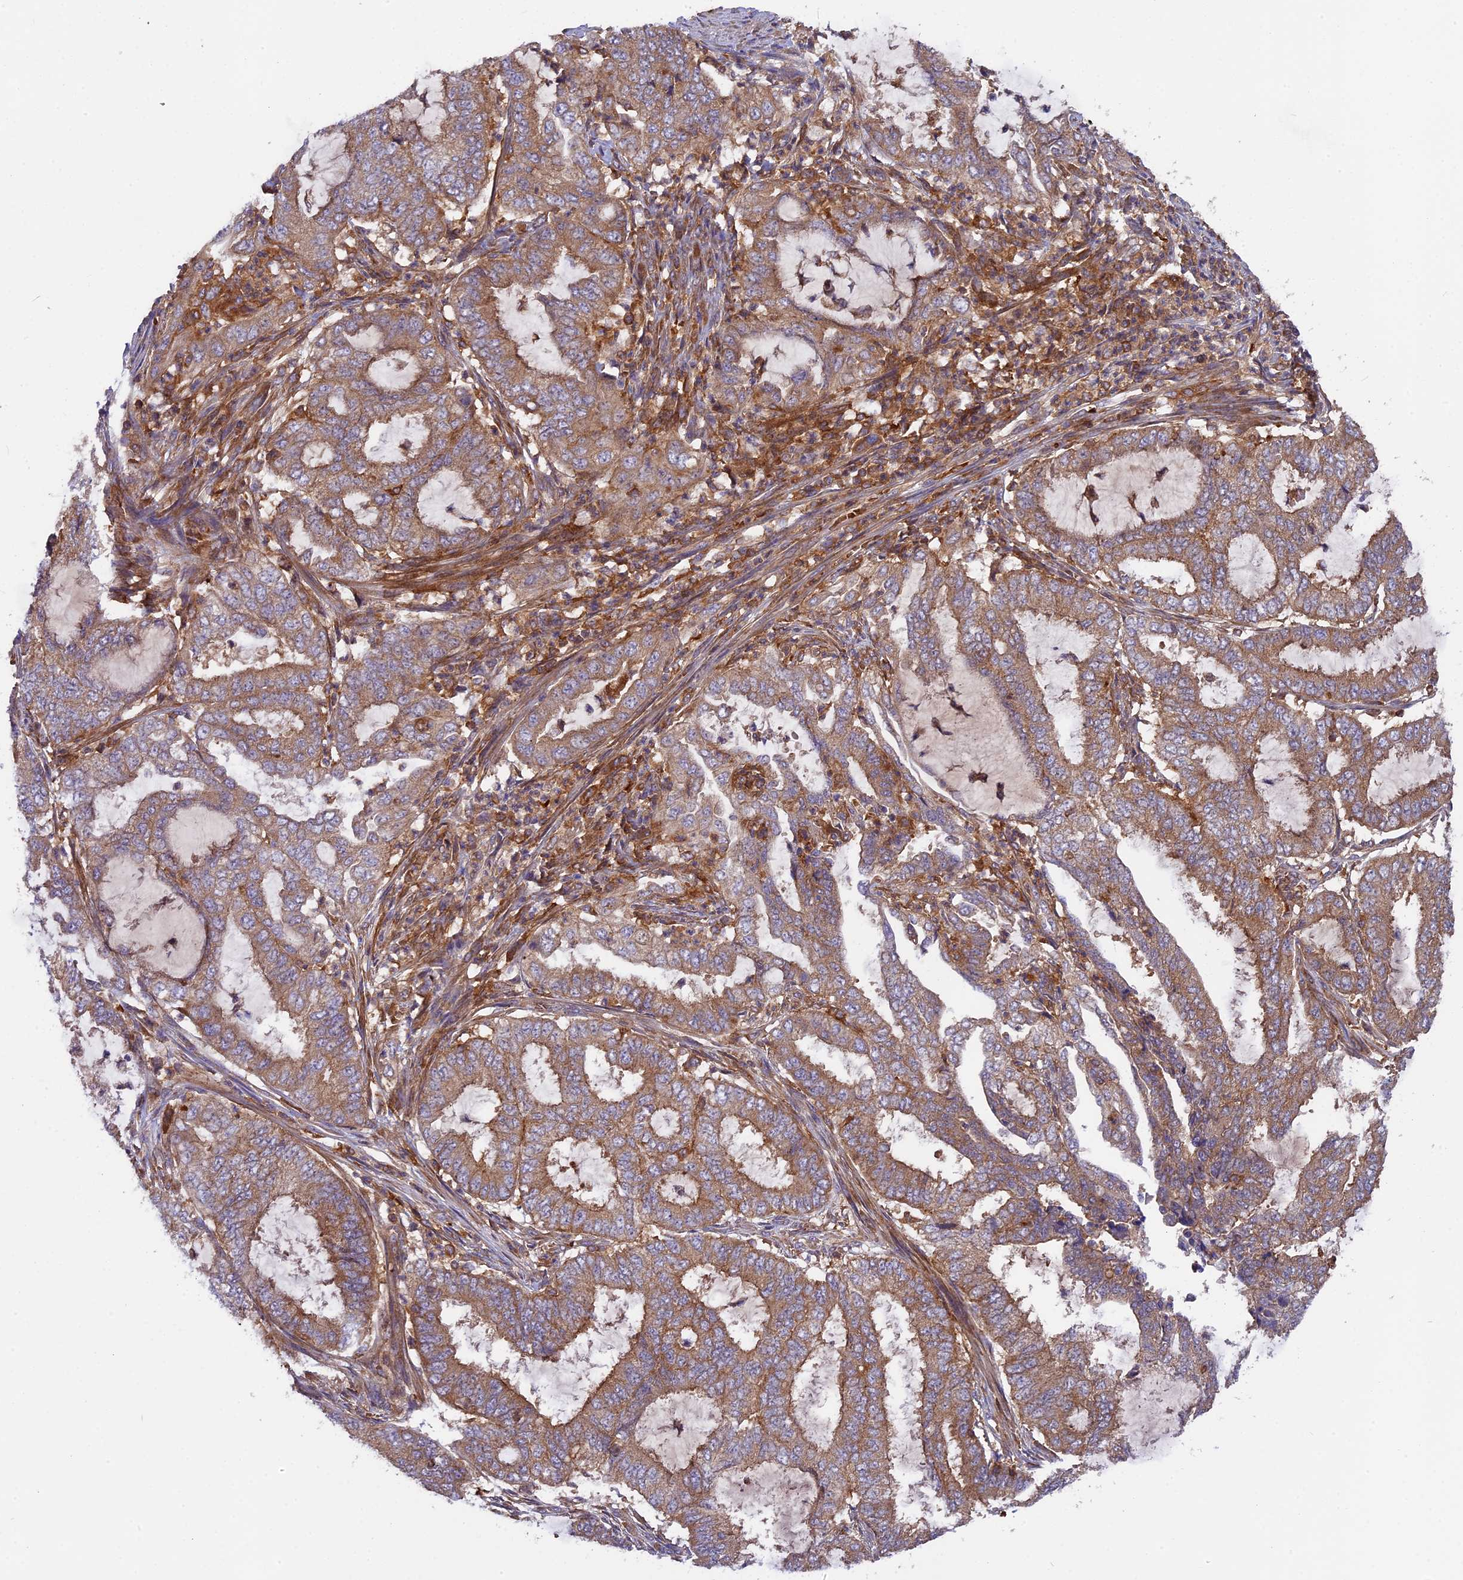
{"staining": {"intensity": "moderate", "quantity": ">75%", "location": "cytoplasmic/membranous"}, "tissue": "endometrial cancer", "cell_type": "Tumor cells", "image_type": "cancer", "snomed": [{"axis": "morphology", "description": "Adenocarcinoma, NOS"}, {"axis": "topography", "description": "Endometrium"}], "caption": "A histopathology image showing moderate cytoplasmic/membranous positivity in about >75% of tumor cells in adenocarcinoma (endometrial), as visualized by brown immunohistochemical staining.", "gene": "MYO9B", "patient": {"sex": "female", "age": 51}}